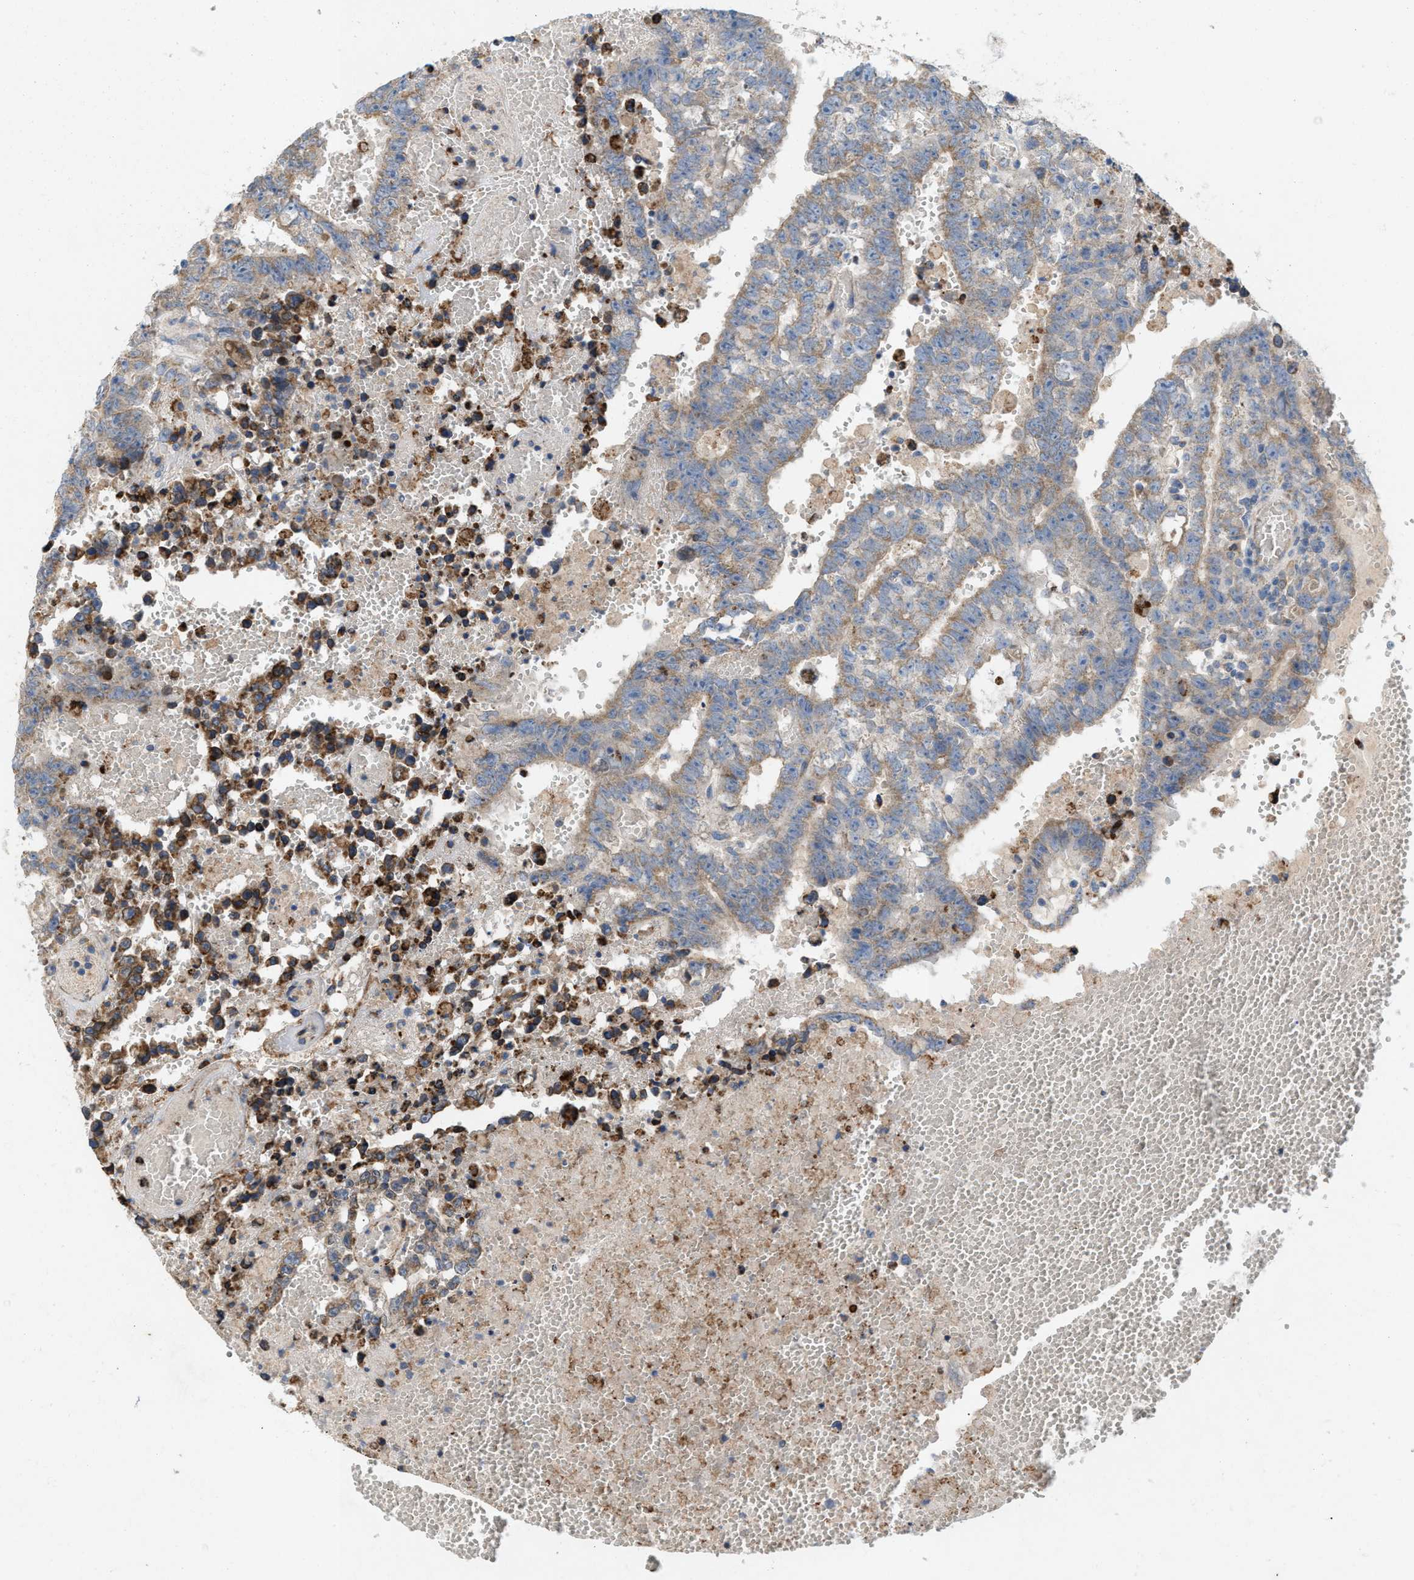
{"staining": {"intensity": "weak", "quantity": ">75%", "location": "cytoplasmic/membranous"}, "tissue": "testis cancer", "cell_type": "Tumor cells", "image_type": "cancer", "snomed": [{"axis": "morphology", "description": "Carcinoma, Embryonal, NOS"}, {"axis": "topography", "description": "Testis"}], "caption": "Testis embryonal carcinoma was stained to show a protein in brown. There is low levels of weak cytoplasmic/membranous positivity in about >75% of tumor cells.", "gene": "DYNC2I1", "patient": {"sex": "male", "age": 25}}